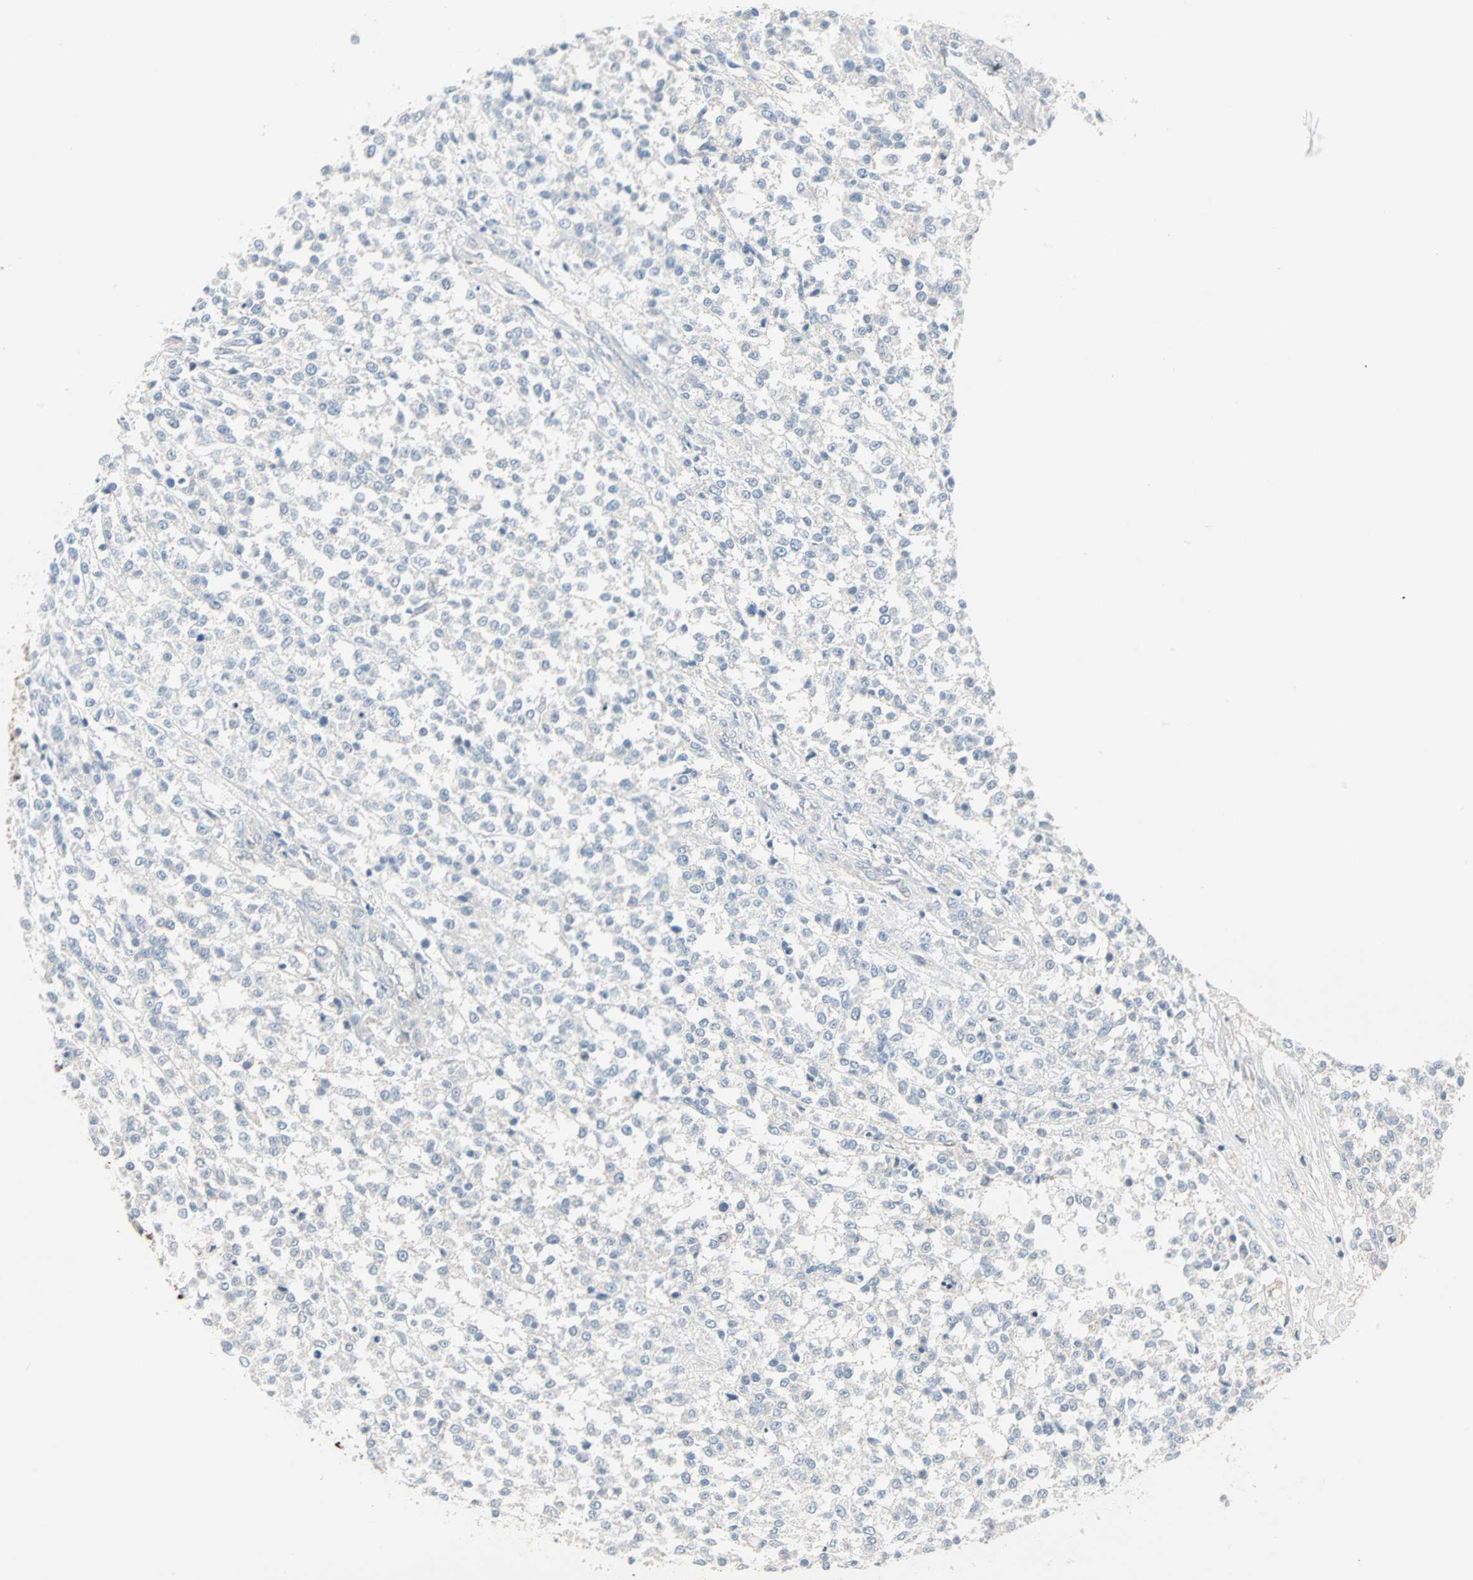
{"staining": {"intensity": "negative", "quantity": "none", "location": "none"}, "tissue": "testis cancer", "cell_type": "Tumor cells", "image_type": "cancer", "snomed": [{"axis": "morphology", "description": "Seminoma, NOS"}, {"axis": "topography", "description": "Testis"}], "caption": "A histopathology image of testis cancer stained for a protein demonstrates no brown staining in tumor cells.", "gene": "CAND2", "patient": {"sex": "male", "age": 59}}